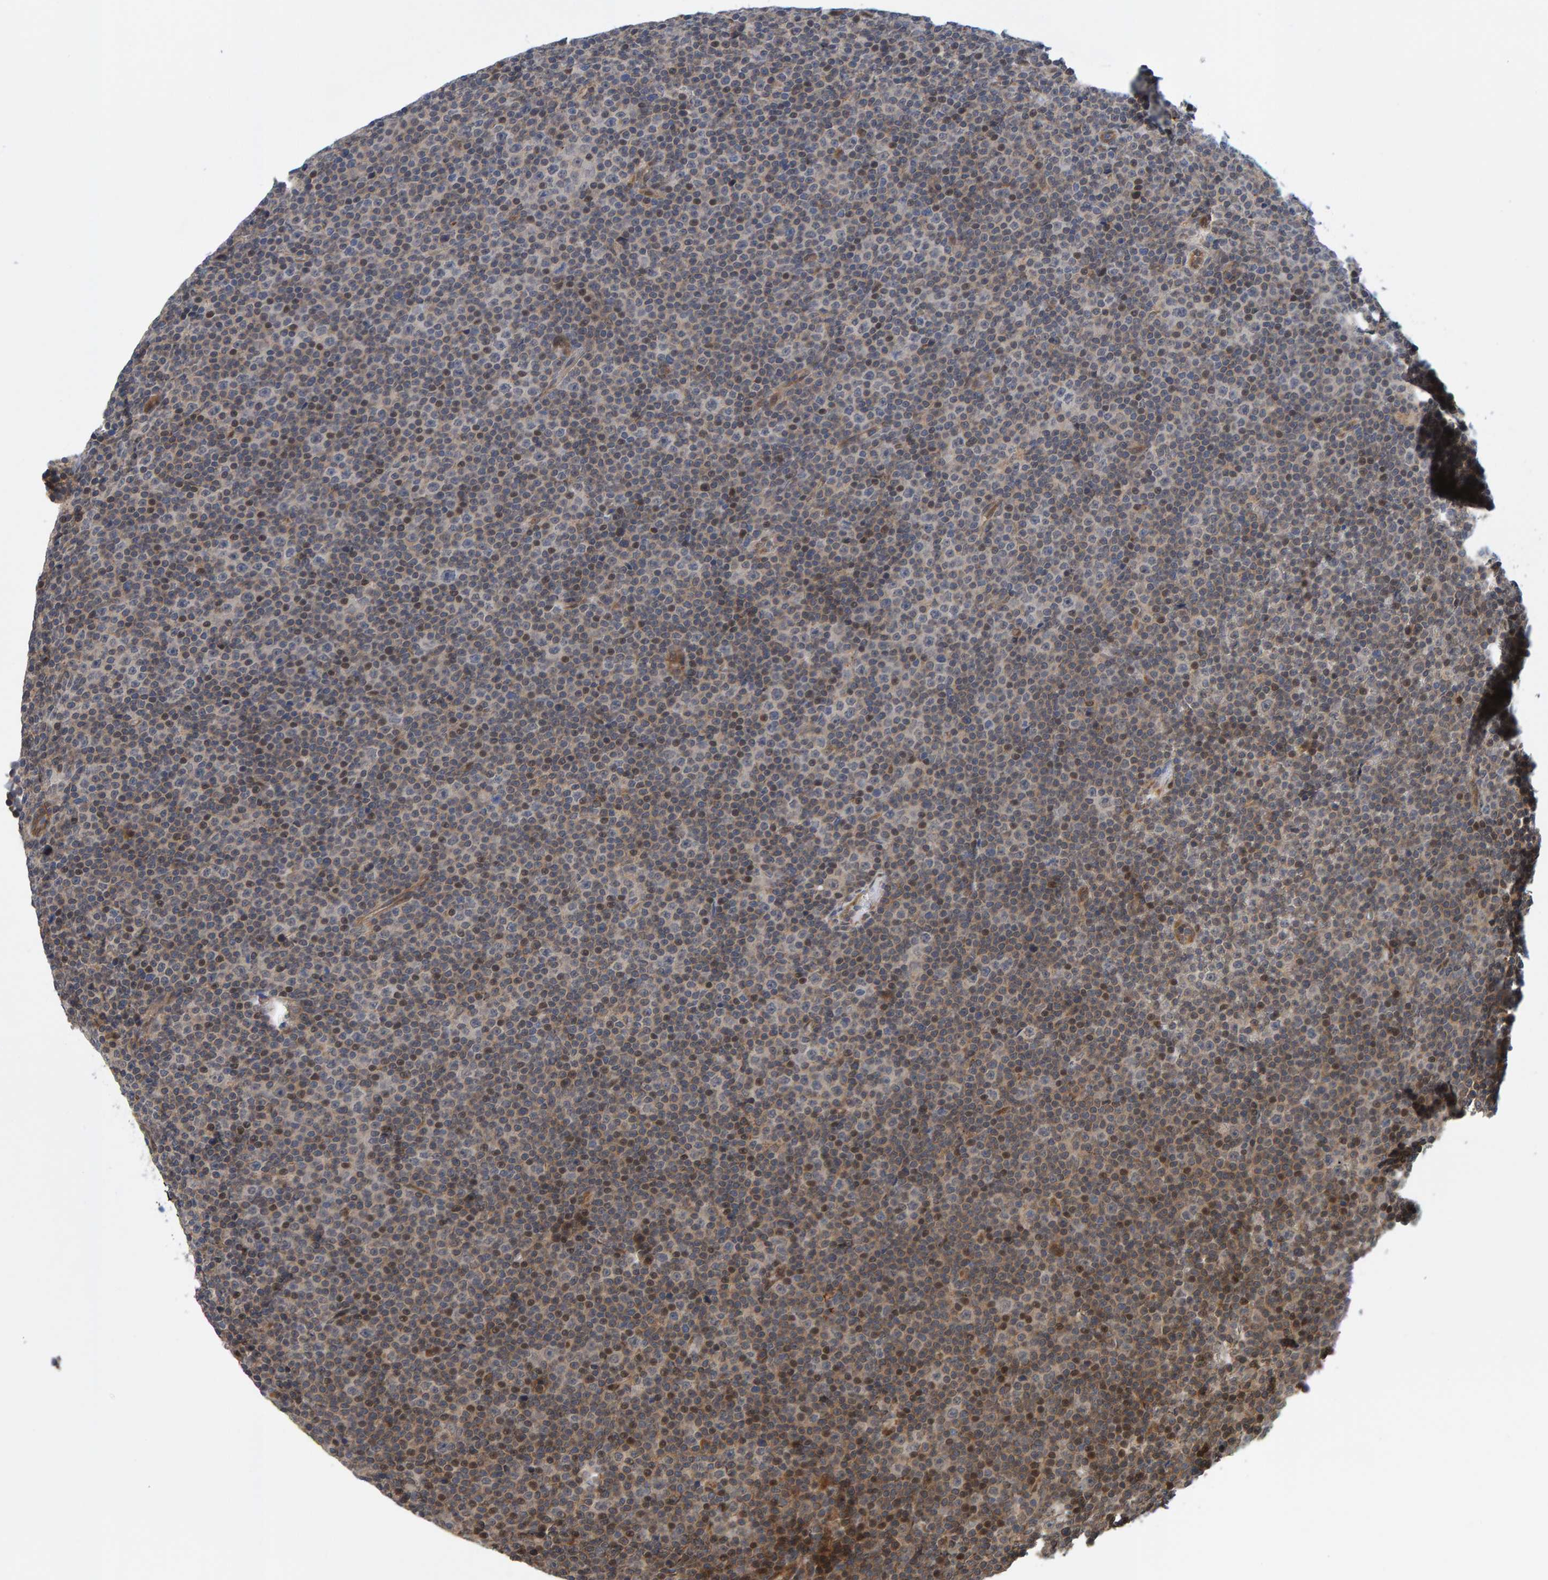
{"staining": {"intensity": "moderate", "quantity": "<25%", "location": "cytoplasmic/membranous,nuclear"}, "tissue": "lymphoma", "cell_type": "Tumor cells", "image_type": "cancer", "snomed": [{"axis": "morphology", "description": "Malignant lymphoma, non-Hodgkin's type, Low grade"}, {"axis": "topography", "description": "Lymph node"}], "caption": "Immunohistochemical staining of low-grade malignant lymphoma, non-Hodgkin's type shows low levels of moderate cytoplasmic/membranous and nuclear protein positivity in about <25% of tumor cells.", "gene": "SCRN2", "patient": {"sex": "female", "age": 67}}